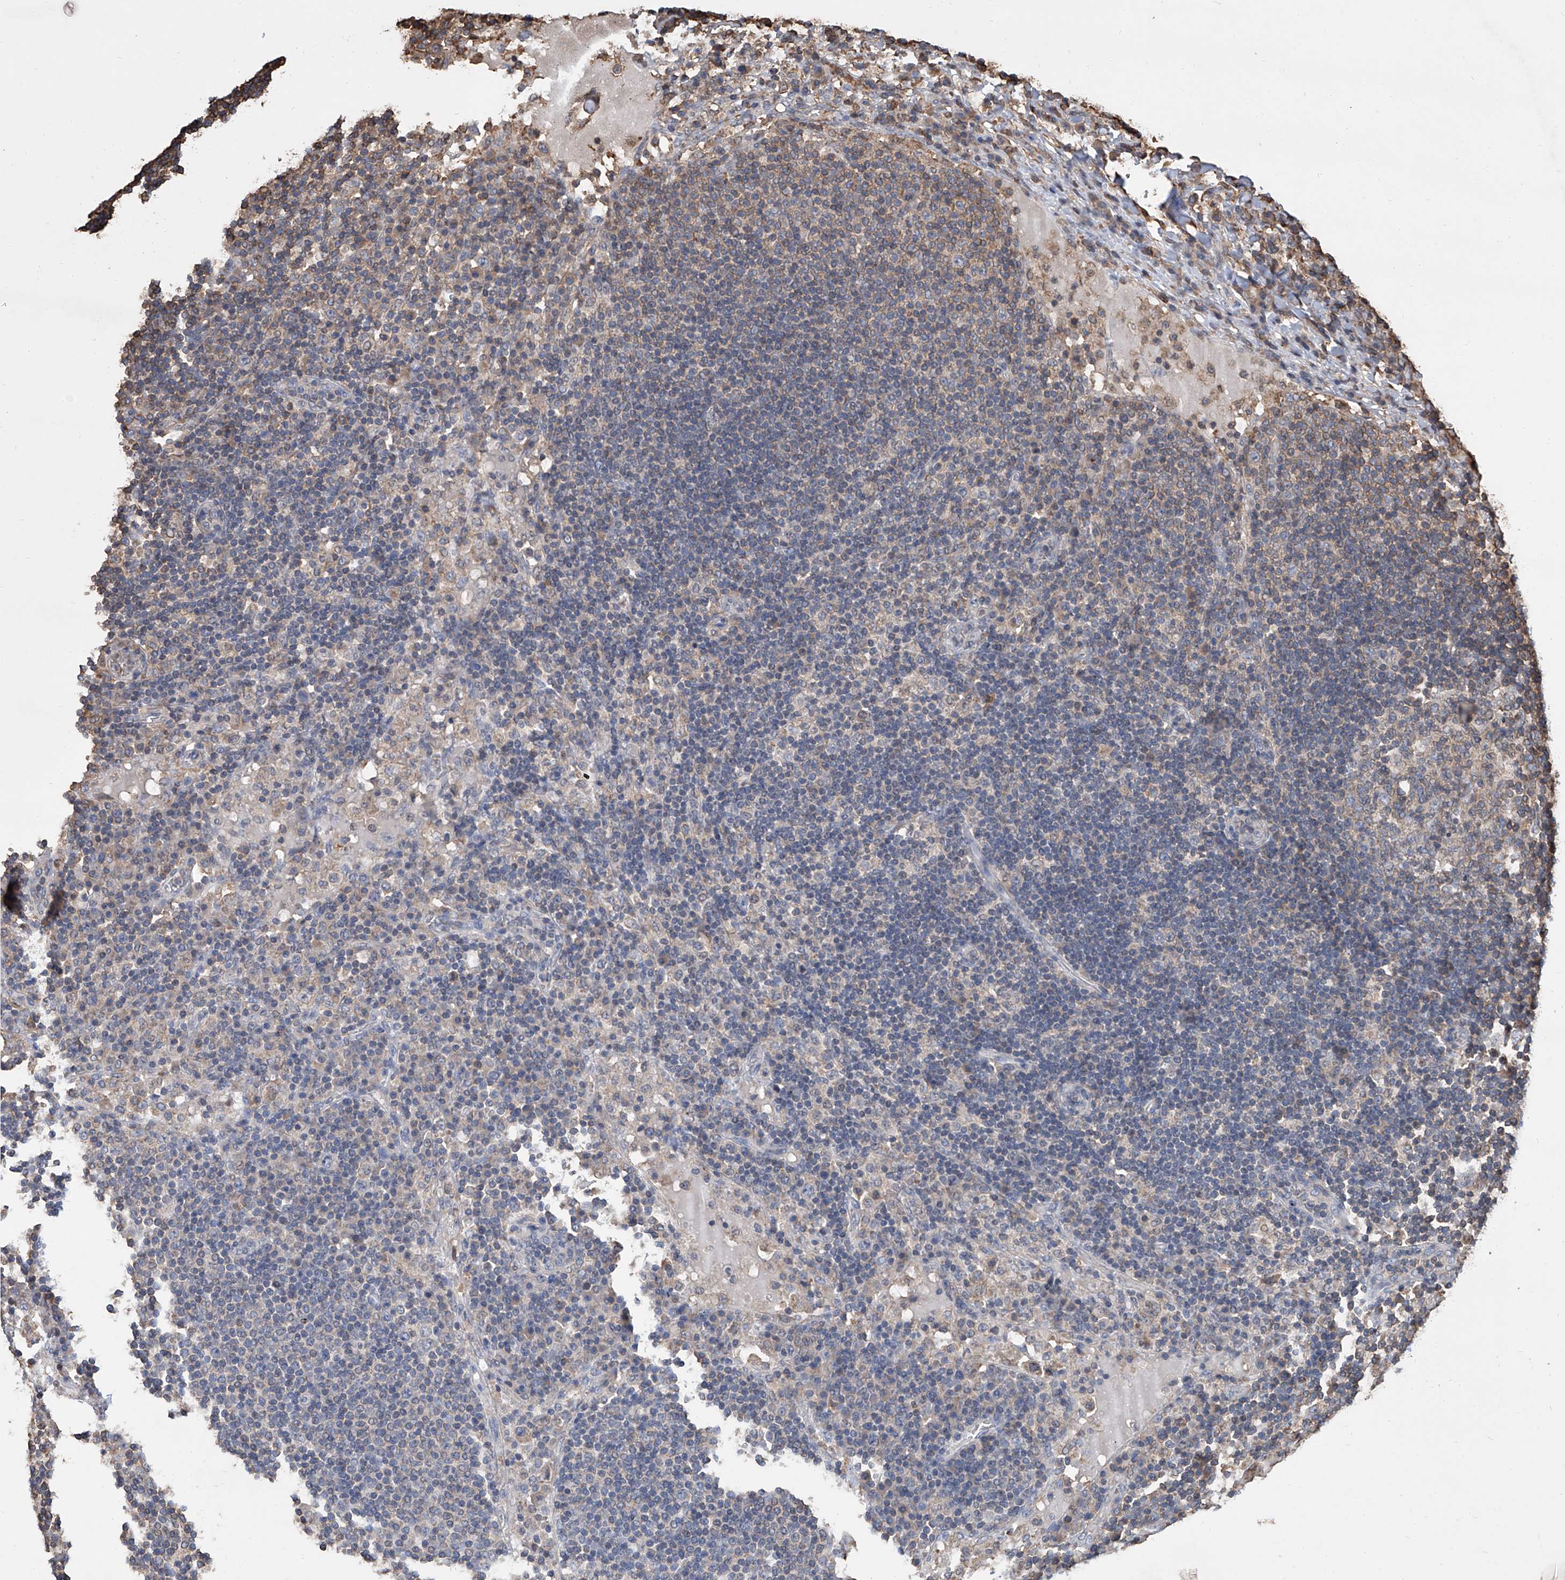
{"staining": {"intensity": "weak", "quantity": "<25%", "location": "cytoplasmic/membranous"}, "tissue": "lymph node", "cell_type": "Germinal center cells", "image_type": "normal", "snomed": [{"axis": "morphology", "description": "Normal tissue, NOS"}, {"axis": "topography", "description": "Lymph node"}], "caption": "Immunohistochemistry (IHC) of unremarkable lymph node reveals no staining in germinal center cells.", "gene": "GPT", "patient": {"sex": "female", "age": 53}}